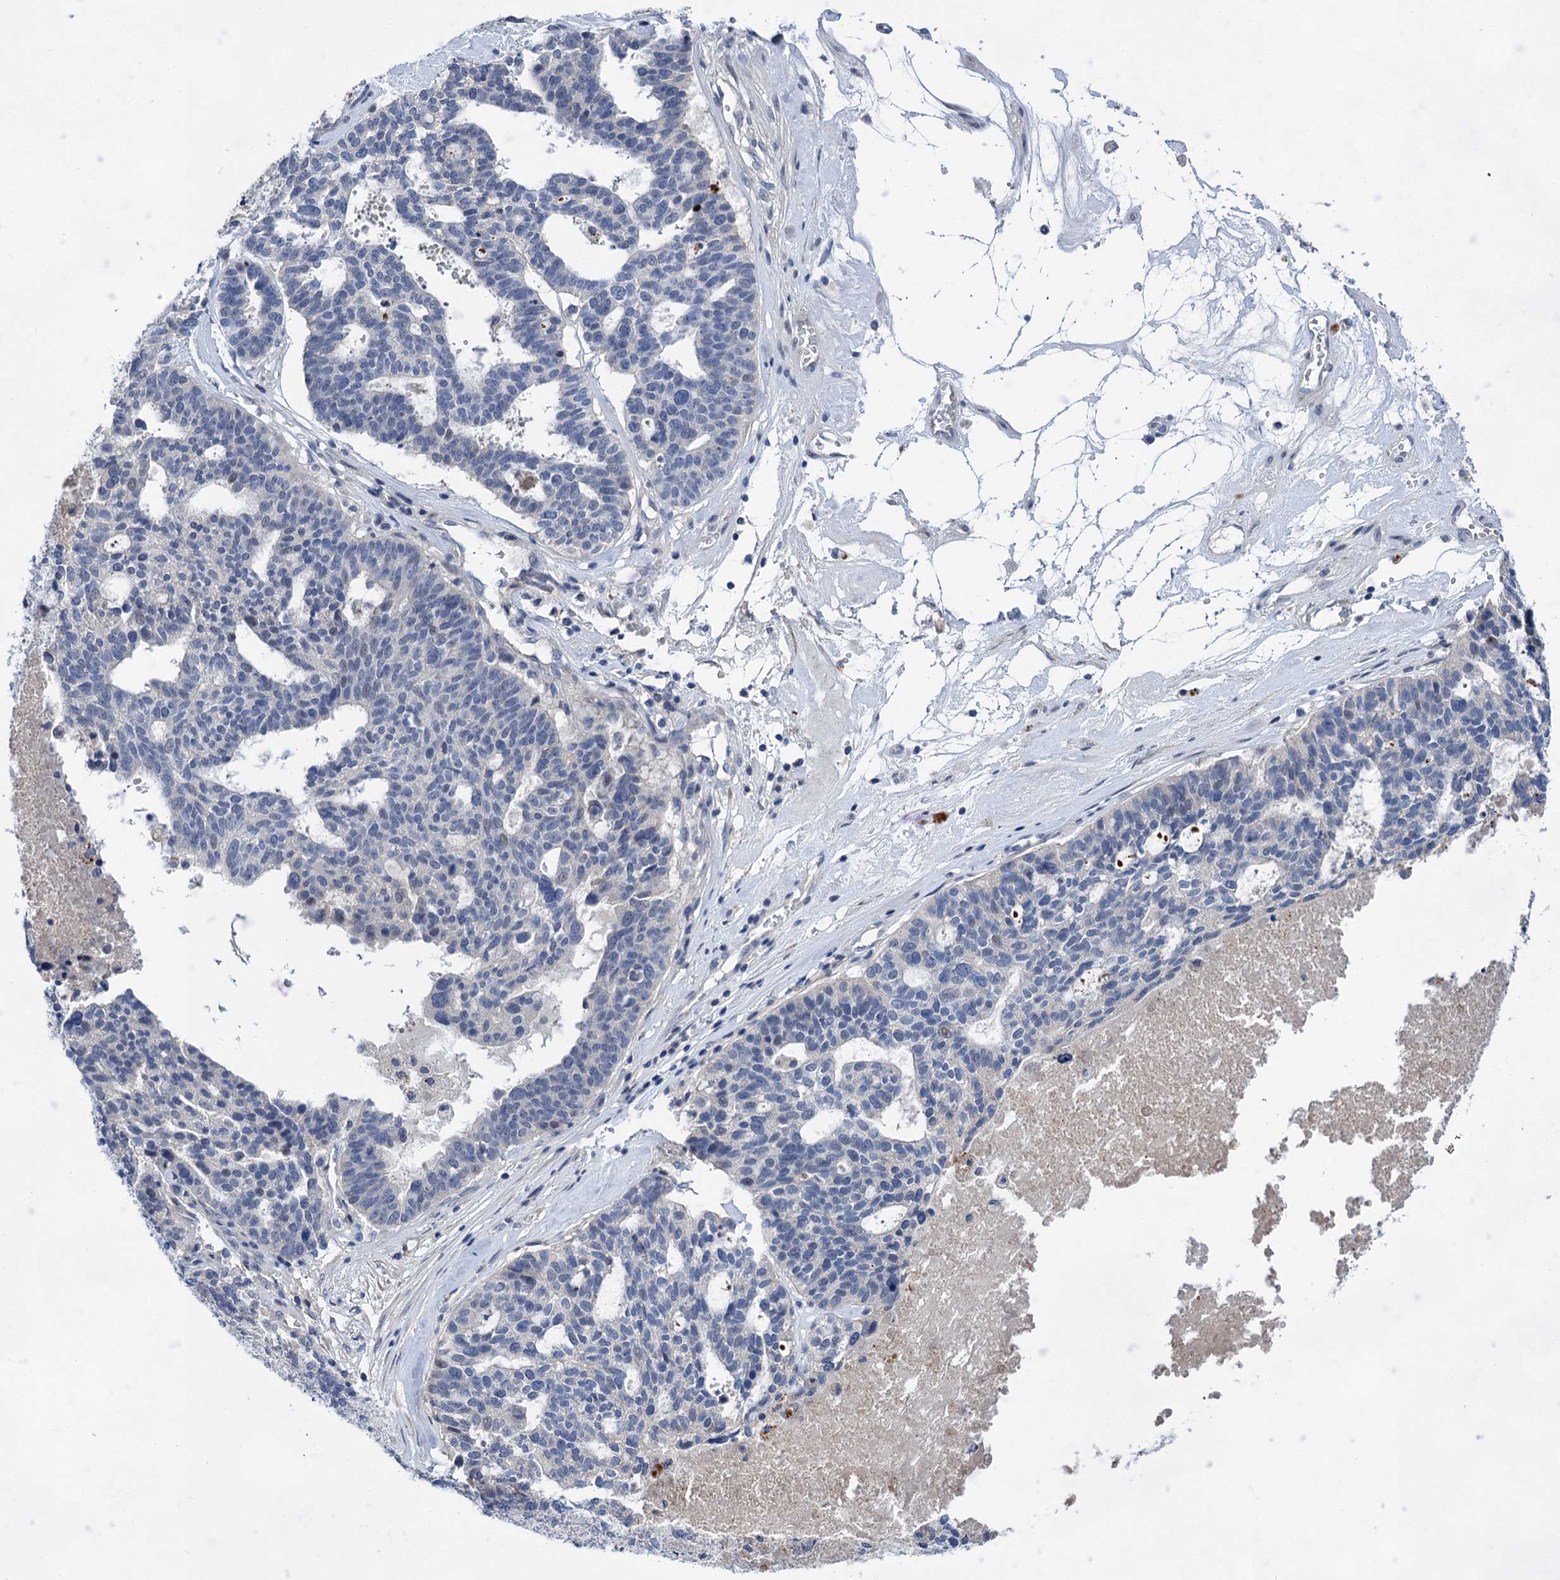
{"staining": {"intensity": "negative", "quantity": "none", "location": "none"}, "tissue": "ovarian cancer", "cell_type": "Tumor cells", "image_type": "cancer", "snomed": [{"axis": "morphology", "description": "Cystadenocarcinoma, serous, NOS"}, {"axis": "topography", "description": "Ovary"}], "caption": "A high-resolution histopathology image shows immunohistochemistry (IHC) staining of ovarian cancer, which displays no significant staining in tumor cells. Brightfield microscopy of immunohistochemistry (IHC) stained with DAB (brown) and hematoxylin (blue), captured at high magnification.", "gene": "MORN3", "patient": {"sex": "female", "age": 59}}